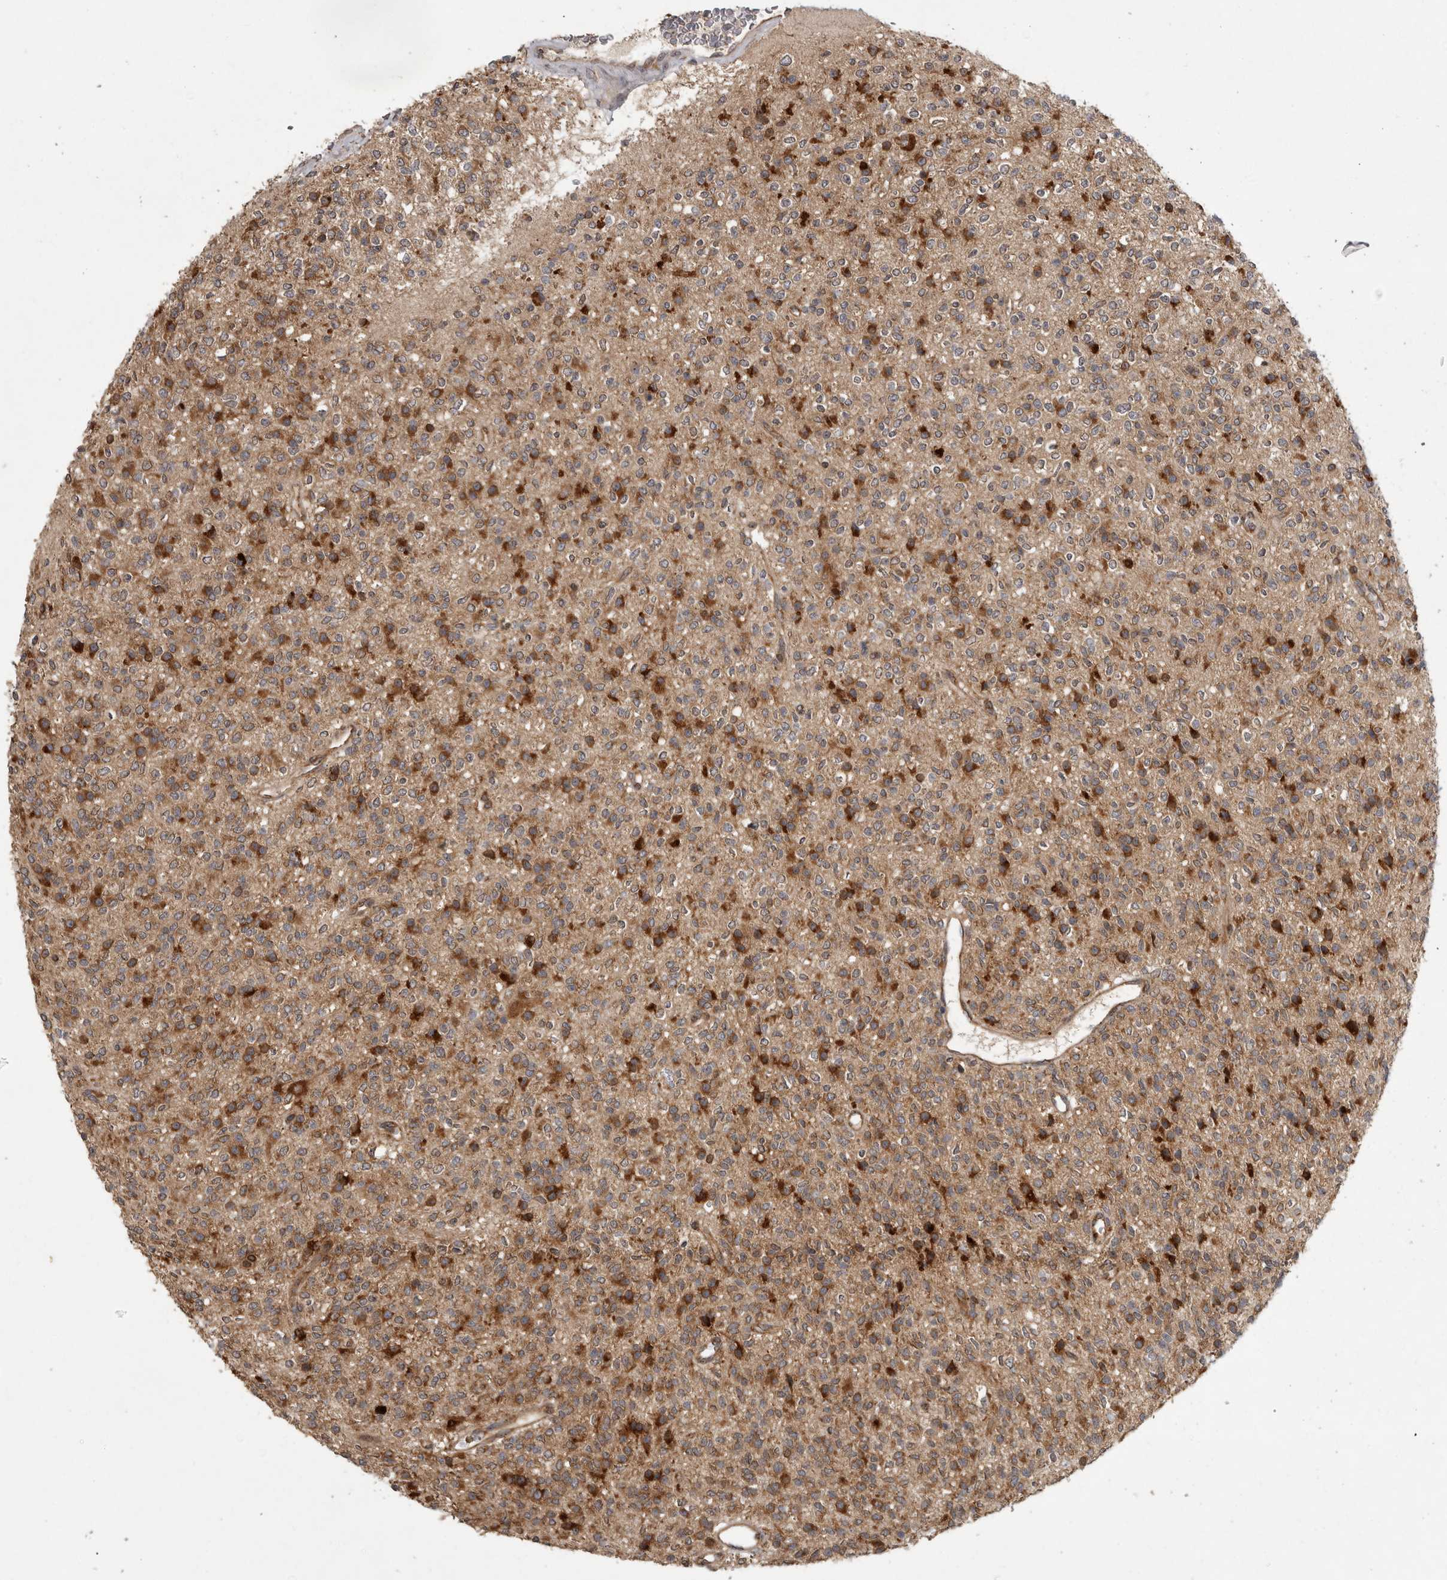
{"staining": {"intensity": "moderate", "quantity": ">75%", "location": "cytoplasmic/membranous"}, "tissue": "glioma", "cell_type": "Tumor cells", "image_type": "cancer", "snomed": [{"axis": "morphology", "description": "Glioma, malignant, High grade"}, {"axis": "topography", "description": "Brain"}], "caption": "A histopathology image showing moderate cytoplasmic/membranous staining in about >75% of tumor cells in malignant glioma (high-grade), as visualized by brown immunohistochemical staining.", "gene": "ATXN2", "patient": {"sex": "male", "age": 34}}